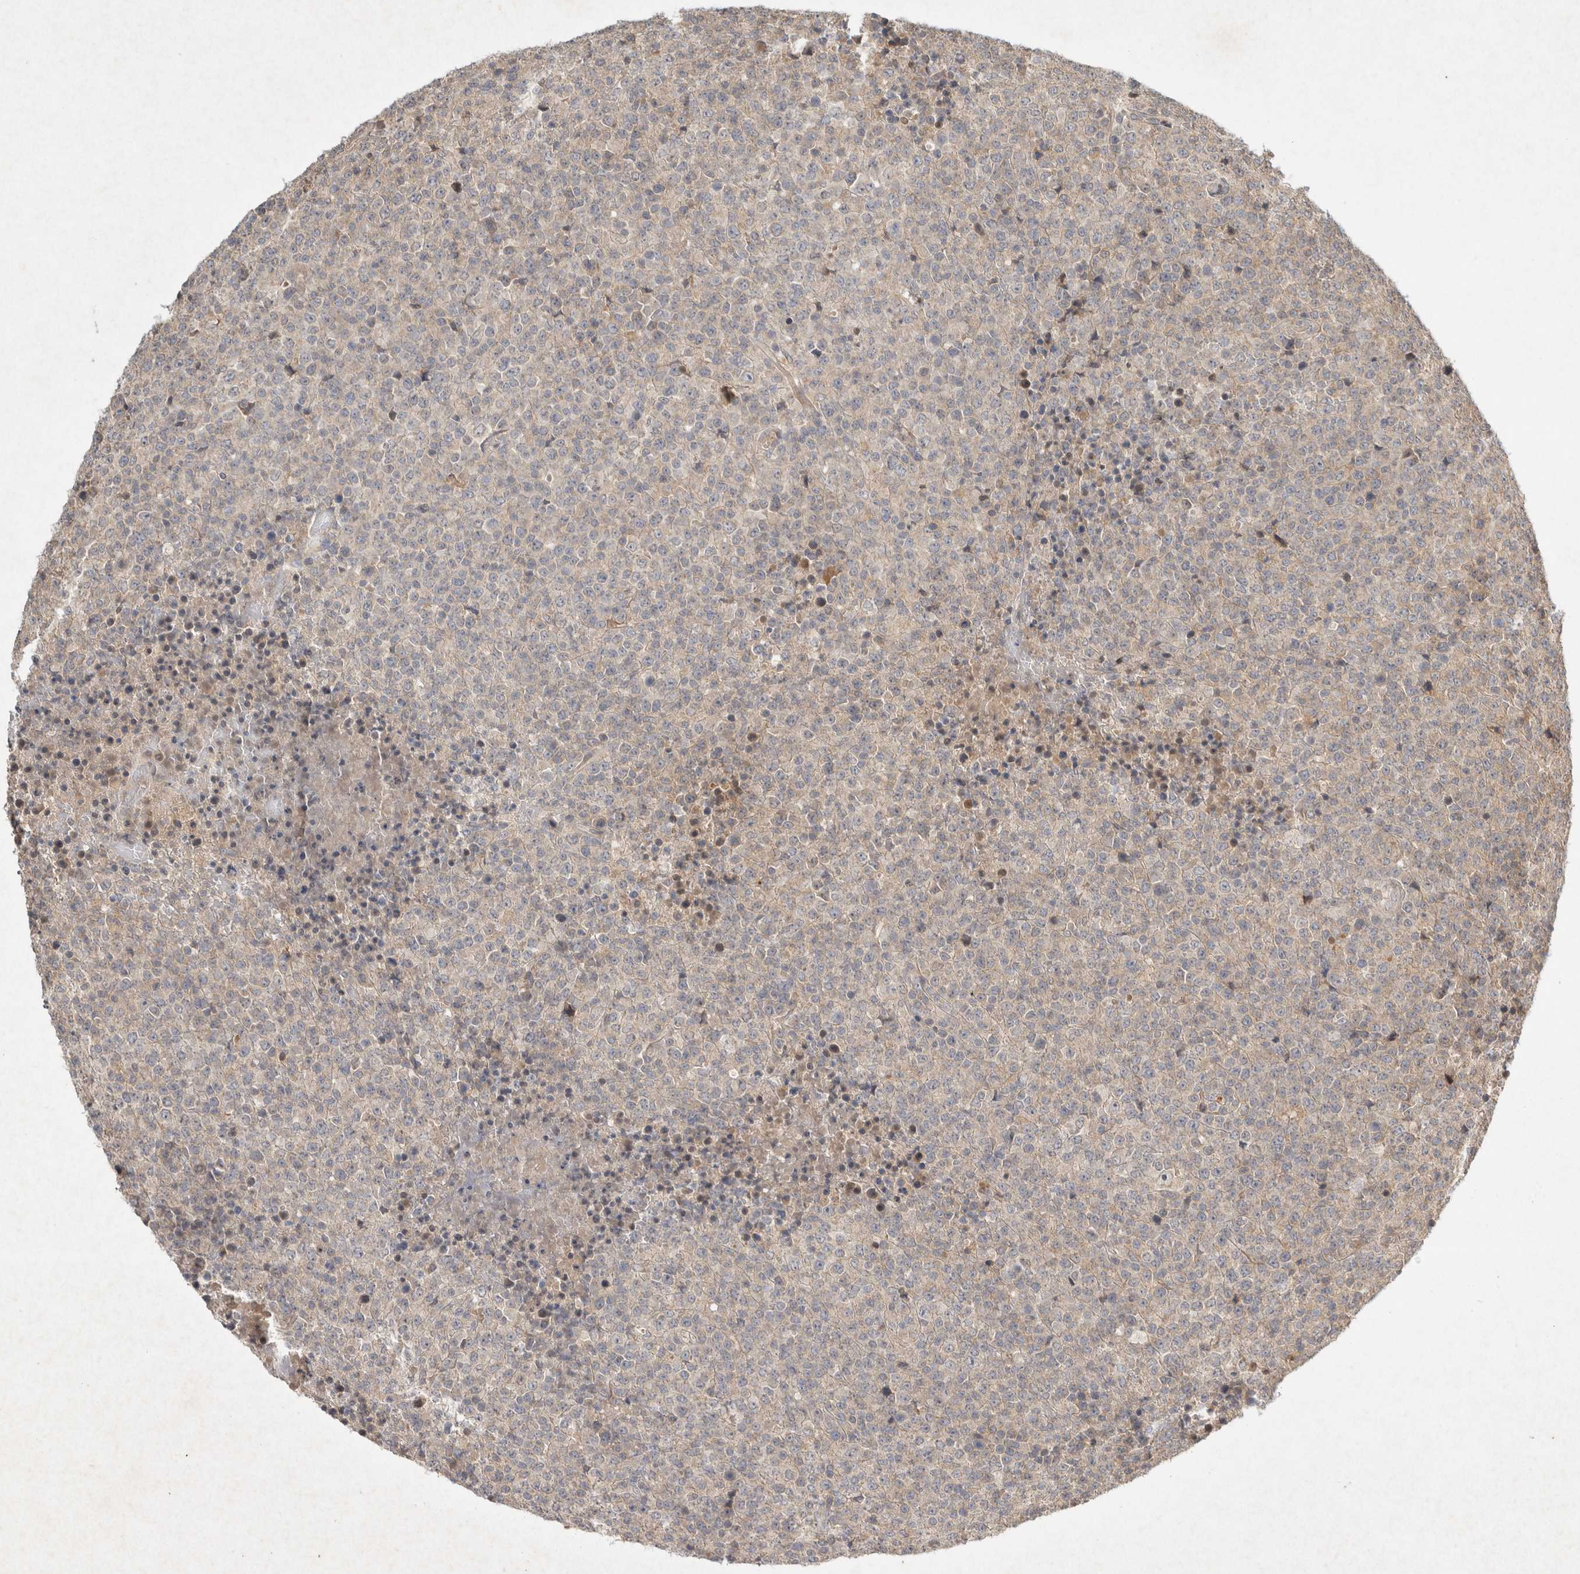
{"staining": {"intensity": "negative", "quantity": "none", "location": "none"}, "tissue": "lymphoma", "cell_type": "Tumor cells", "image_type": "cancer", "snomed": [{"axis": "morphology", "description": "Malignant lymphoma, non-Hodgkin's type, High grade"}, {"axis": "topography", "description": "Lymph node"}], "caption": "The IHC photomicrograph has no significant positivity in tumor cells of malignant lymphoma, non-Hodgkin's type (high-grade) tissue. Nuclei are stained in blue.", "gene": "LOXL2", "patient": {"sex": "male", "age": 13}}